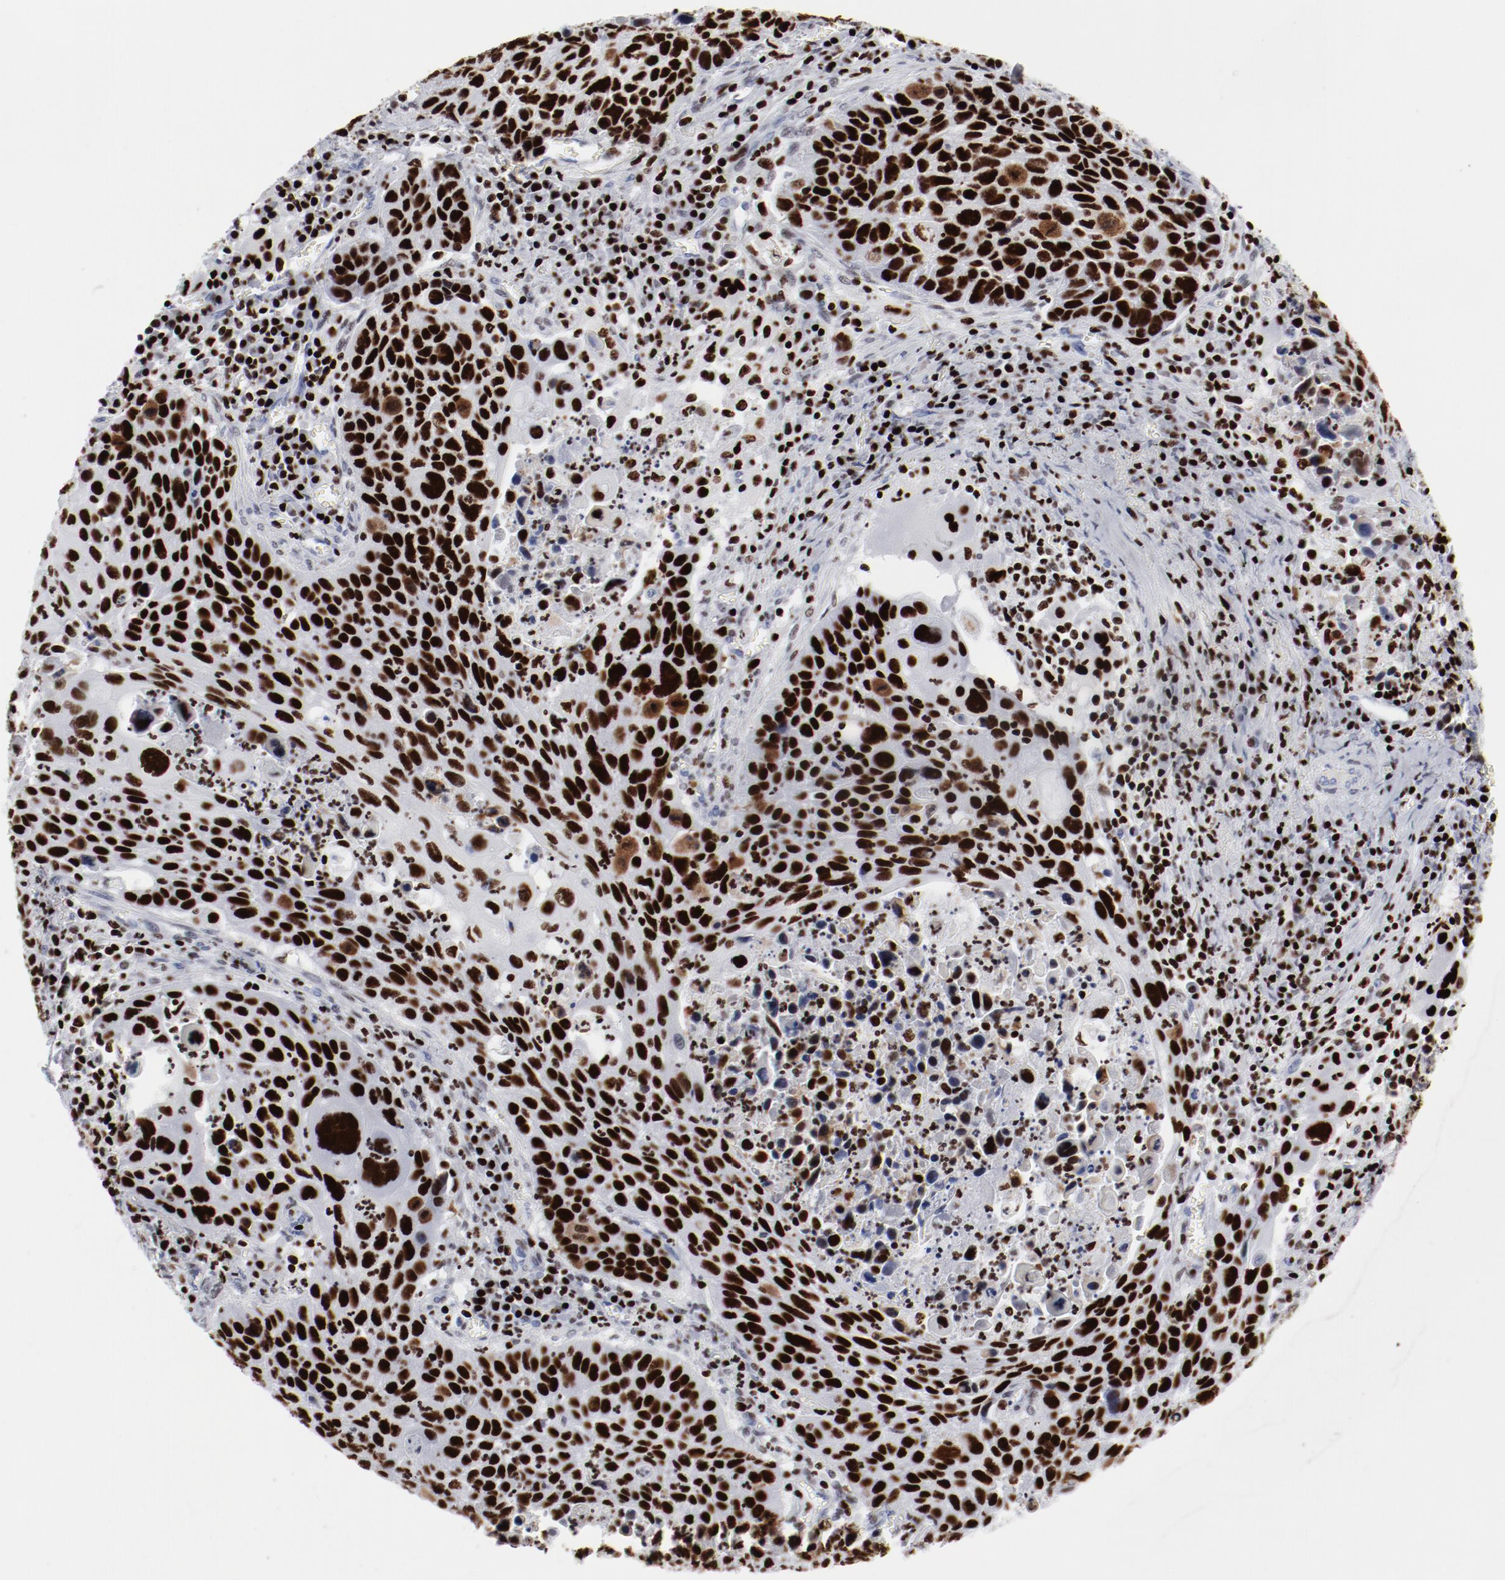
{"staining": {"intensity": "strong", "quantity": ">75%", "location": "nuclear"}, "tissue": "lung cancer", "cell_type": "Tumor cells", "image_type": "cancer", "snomed": [{"axis": "morphology", "description": "Squamous cell carcinoma, NOS"}, {"axis": "topography", "description": "Lung"}], "caption": "A high-resolution image shows immunohistochemistry staining of lung cancer (squamous cell carcinoma), which reveals strong nuclear staining in approximately >75% of tumor cells.", "gene": "SMARCC2", "patient": {"sex": "male", "age": 68}}